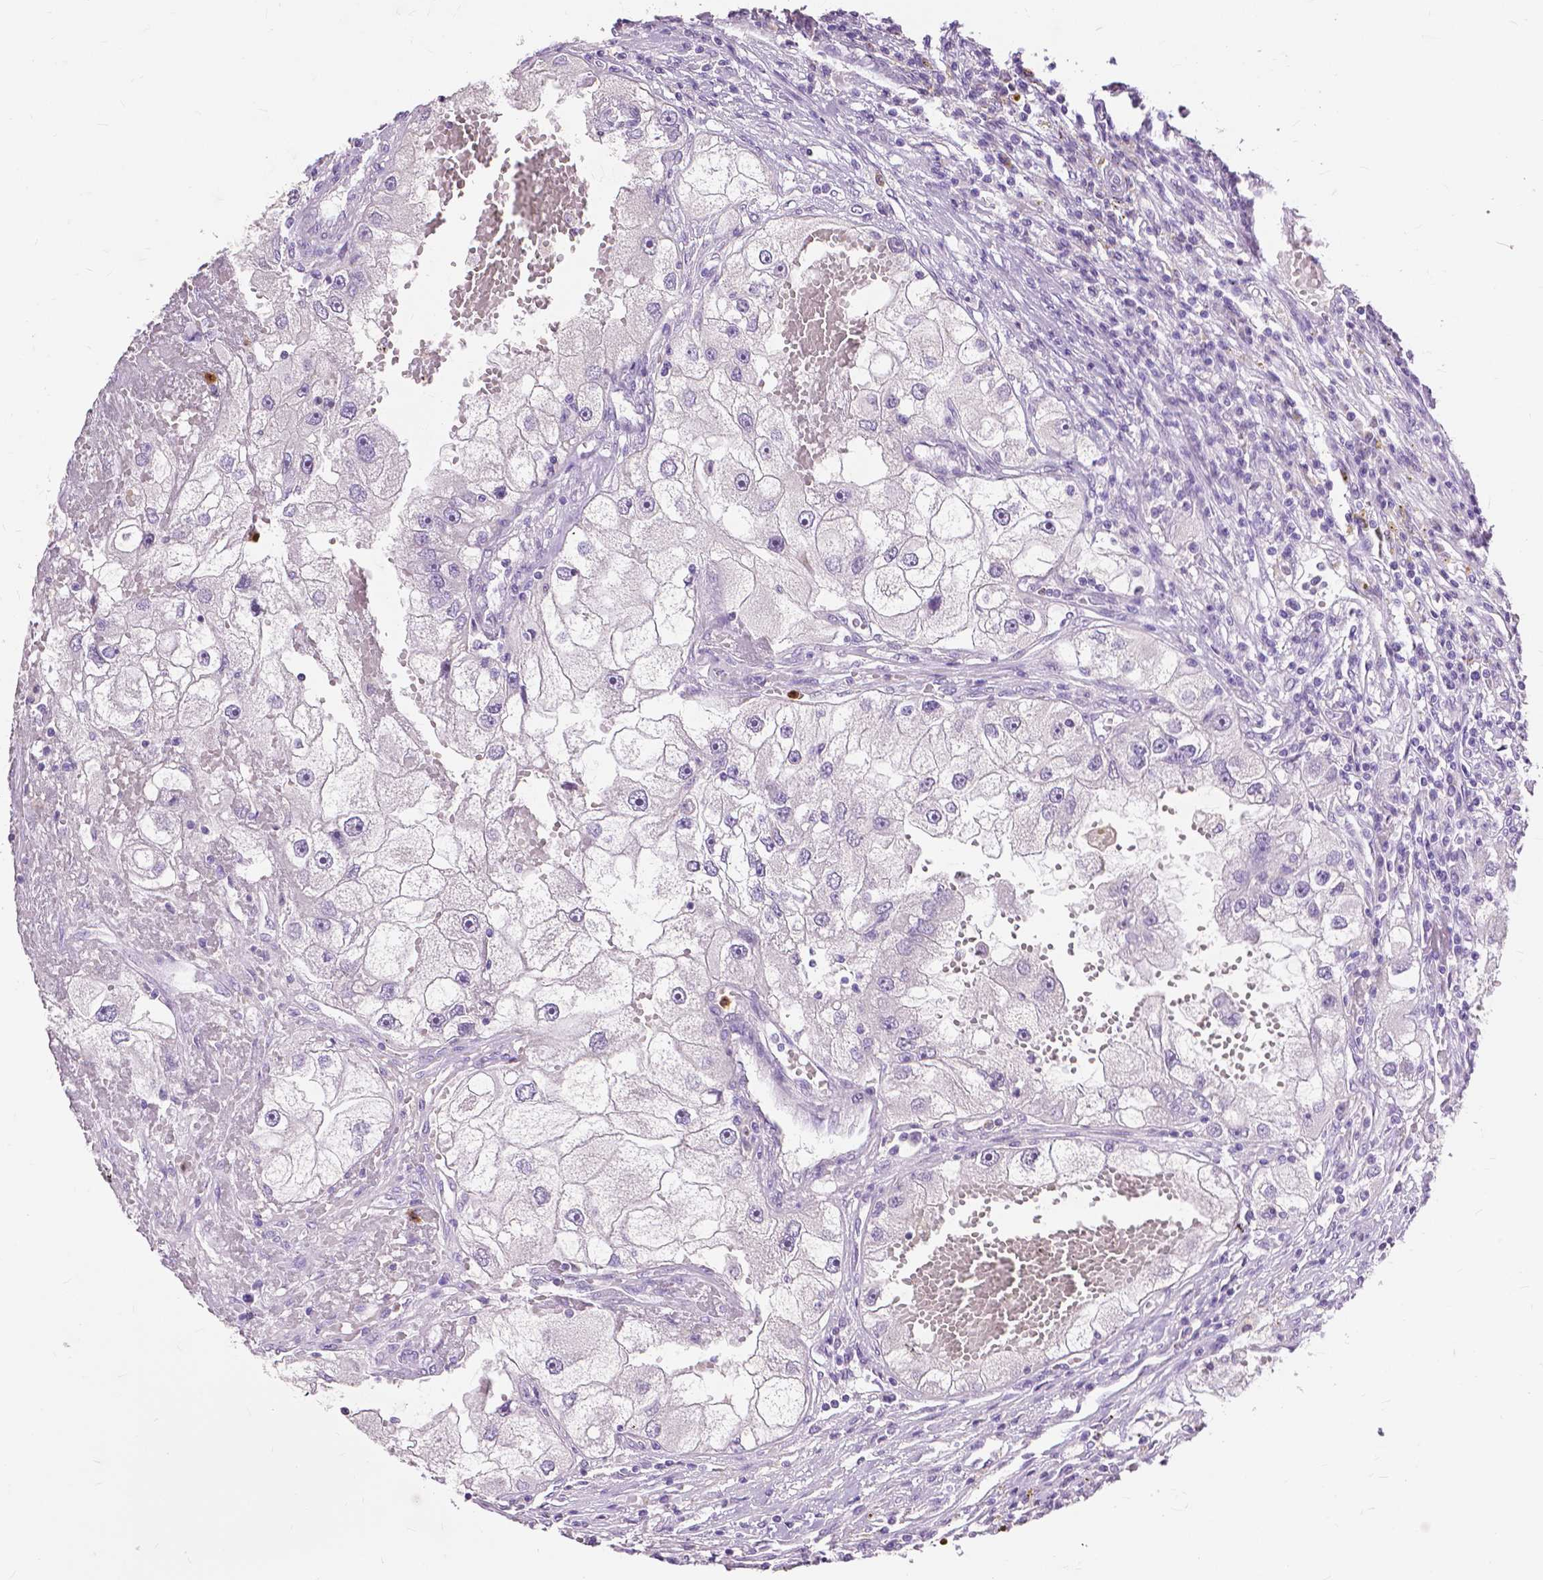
{"staining": {"intensity": "negative", "quantity": "none", "location": "none"}, "tissue": "renal cancer", "cell_type": "Tumor cells", "image_type": "cancer", "snomed": [{"axis": "morphology", "description": "Adenocarcinoma, NOS"}, {"axis": "topography", "description": "Kidney"}], "caption": "High power microscopy histopathology image of an immunohistochemistry (IHC) histopathology image of renal cancer, revealing no significant staining in tumor cells.", "gene": "CXCR2", "patient": {"sex": "male", "age": 63}}